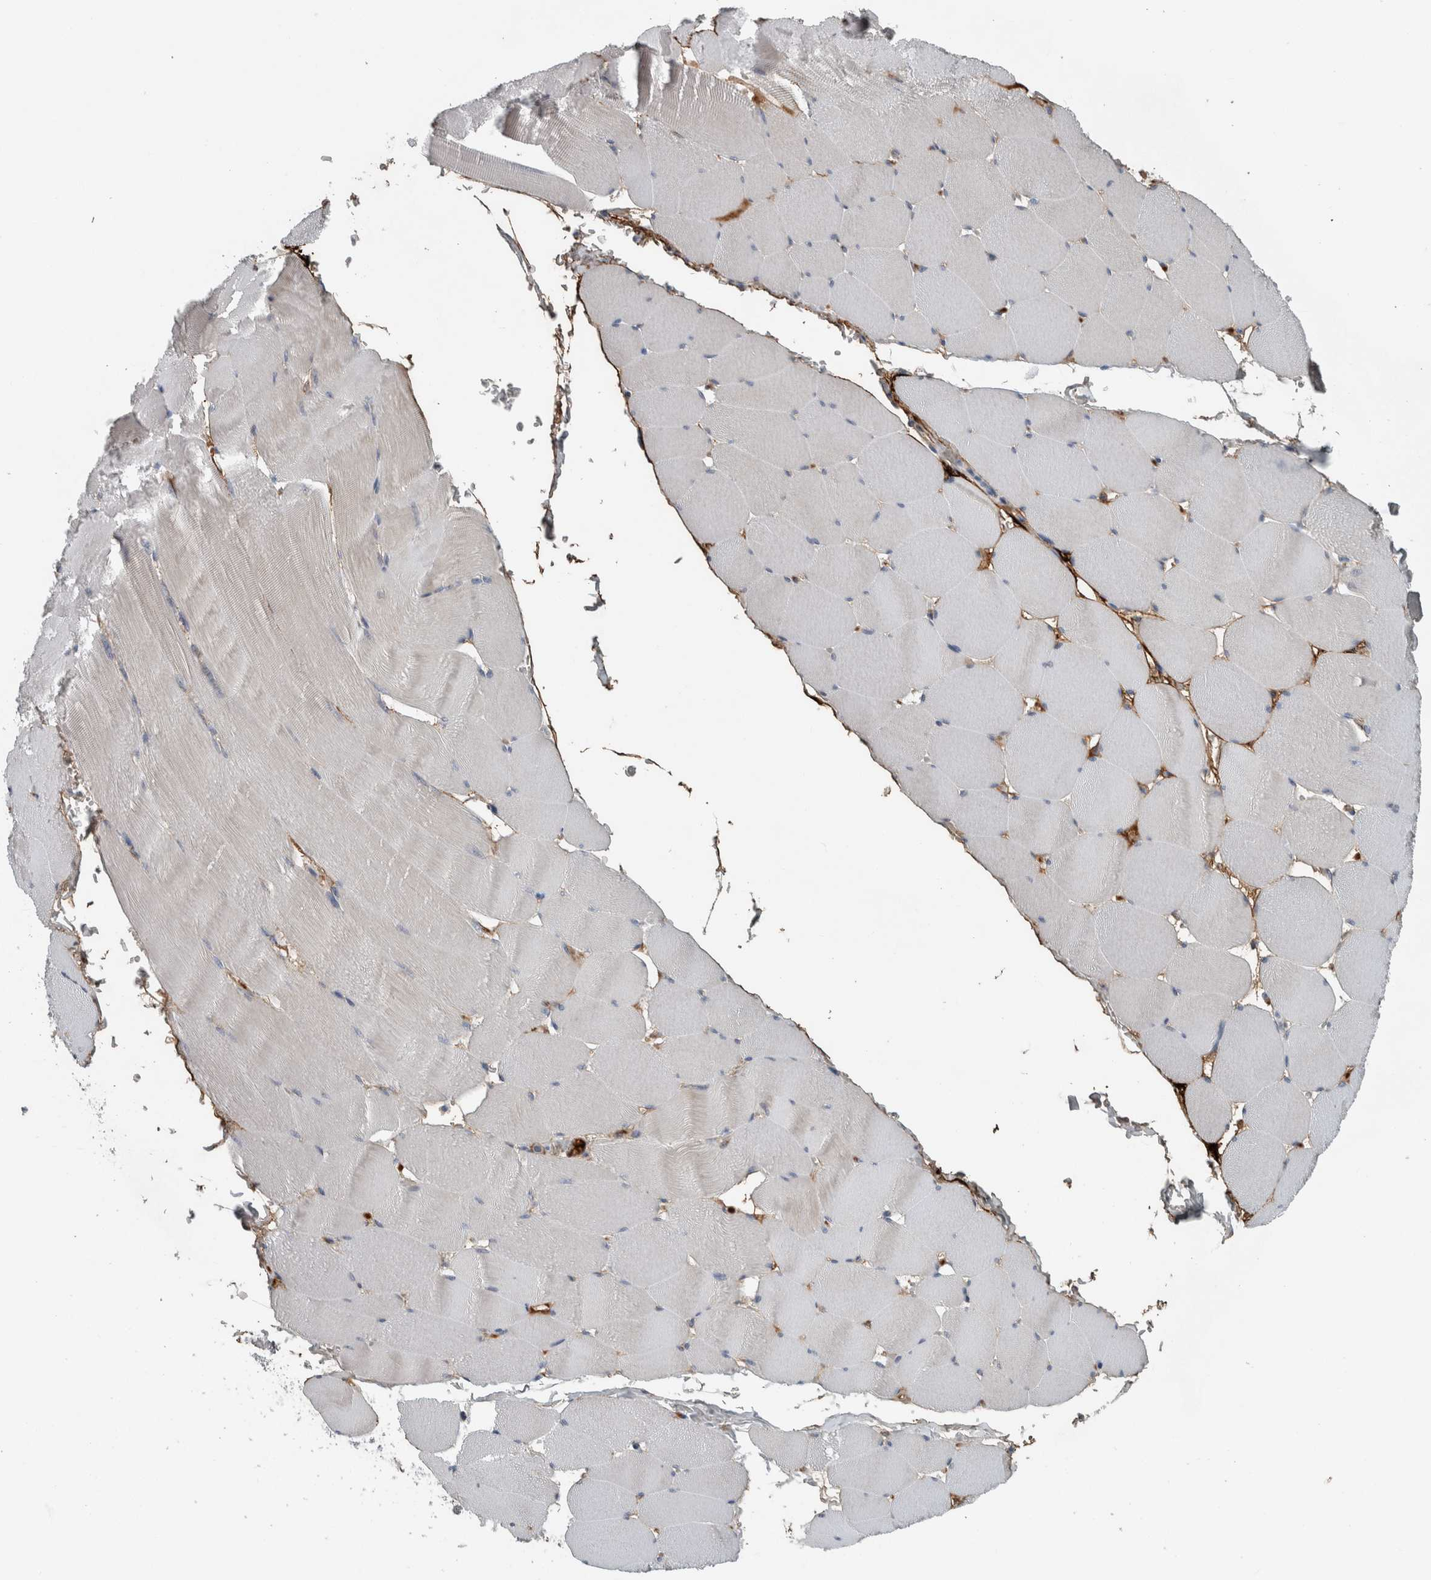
{"staining": {"intensity": "negative", "quantity": "none", "location": "none"}, "tissue": "skeletal muscle", "cell_type": "Myocytes", "image_type": "normal", "snomed": [{"axis": "morphology", "description": "Normal tissue, NOS"}, {"axis": "topography", "description": "Skeletal muscle"}], "caption": "This is a photomicrograph of immunohistochemistry (IHC) staining of normal skeletal muscle, which shows no expression in myocytes.", "gene": "FN1", "patient": {"sex": "male", "age": 62}}